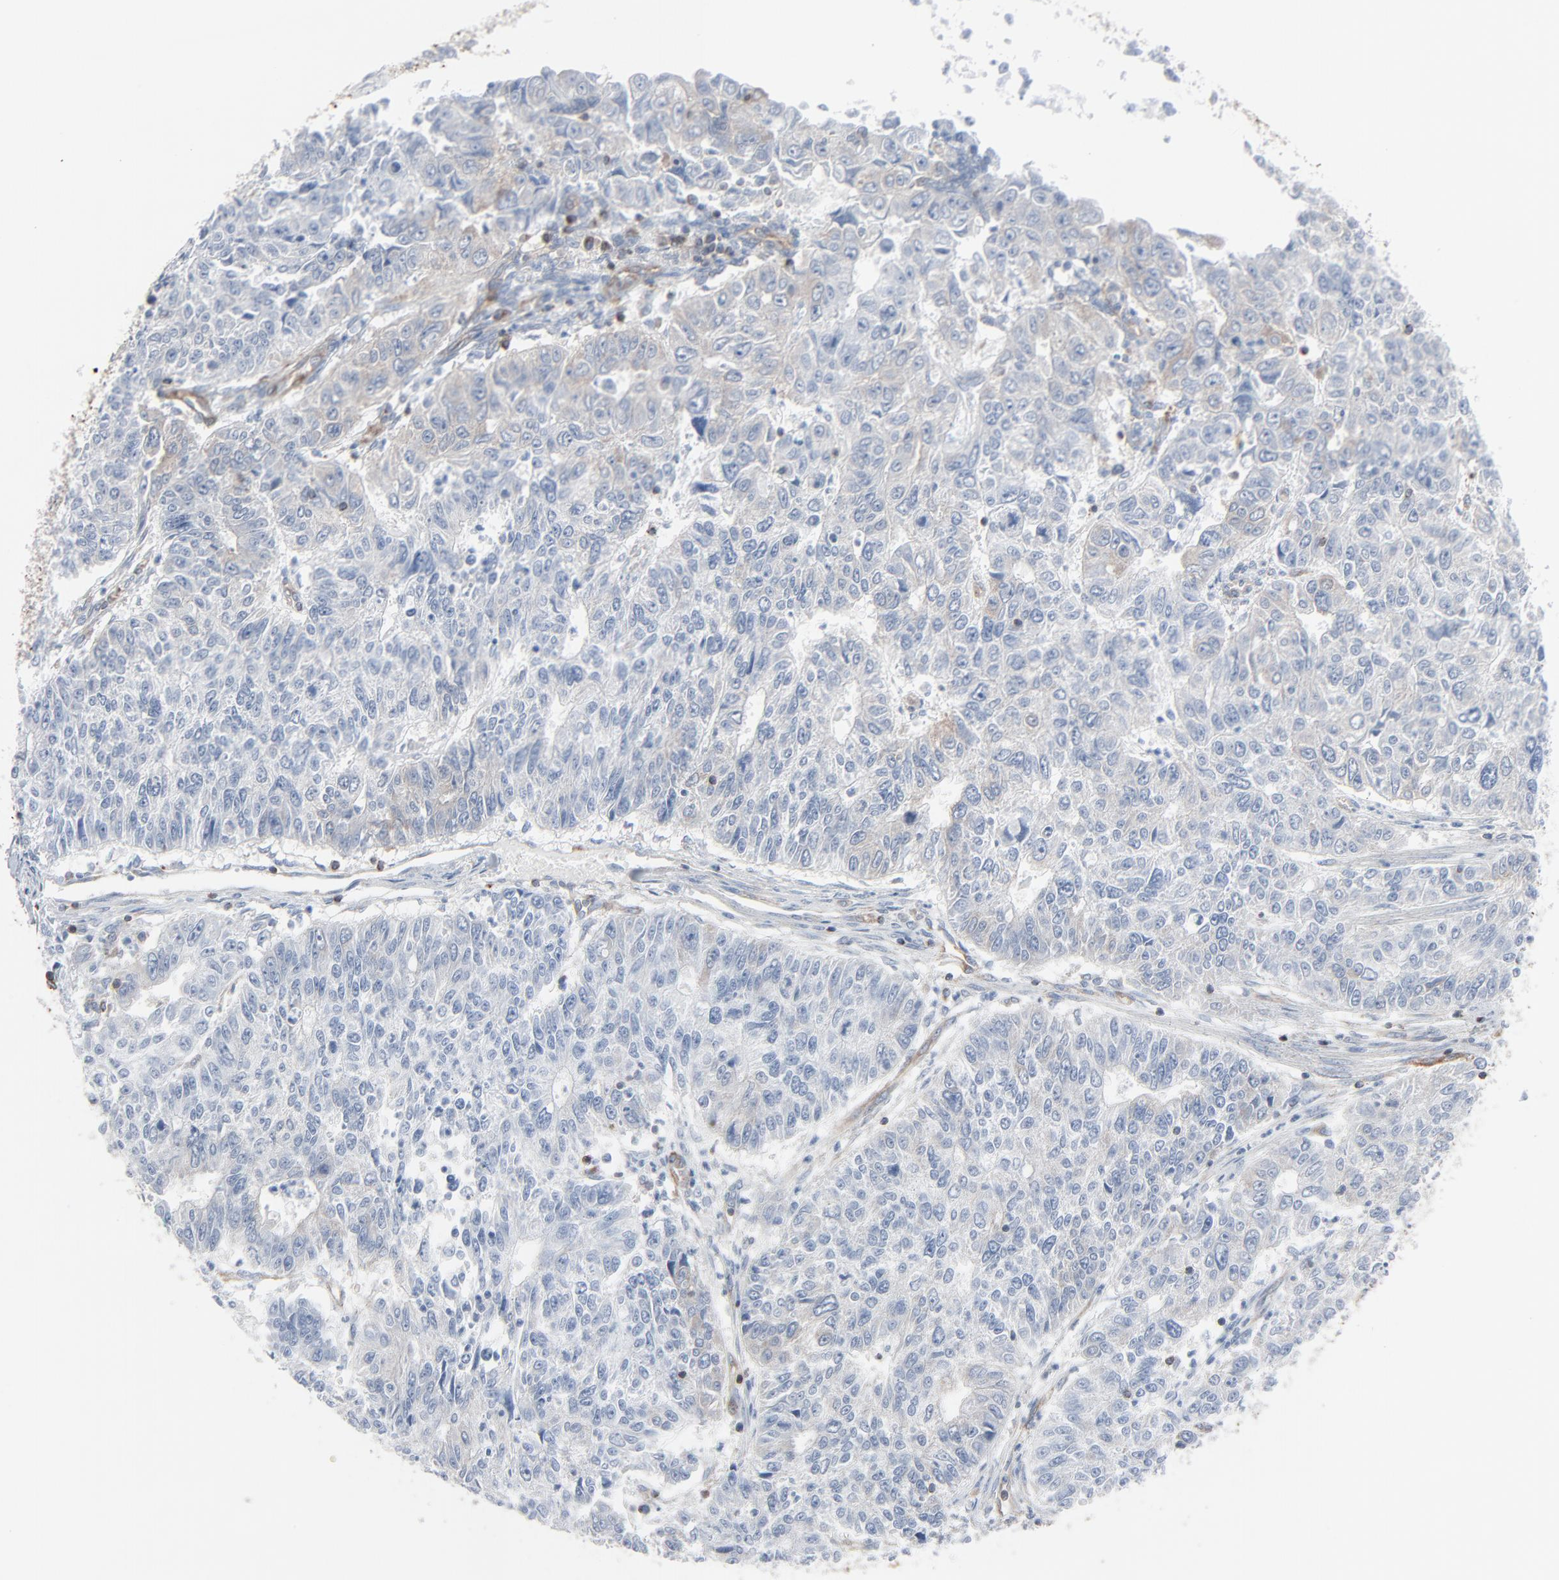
{"staining": {"intensity": "weak", "quantity": ">75%", "location": "cytoplasmic/membranous"}, "tissue": "endometrial cancer", "cell_type": "Tumor cells", "image_type": "cancer", "snomed": [{"axis": "morphology", "description": "Adenocarcinoma, NOS"}, {"axis": "topography", "description": "Endometrium"}], "caption": "The histopathology image displays a brown stain indicating the presence of a protein in the cytoplasmic/membranous of tumor cells in endometrial adenocarcinoma.", "gene": "OPTN", "patient": {"sex": "female", "age": 42}}